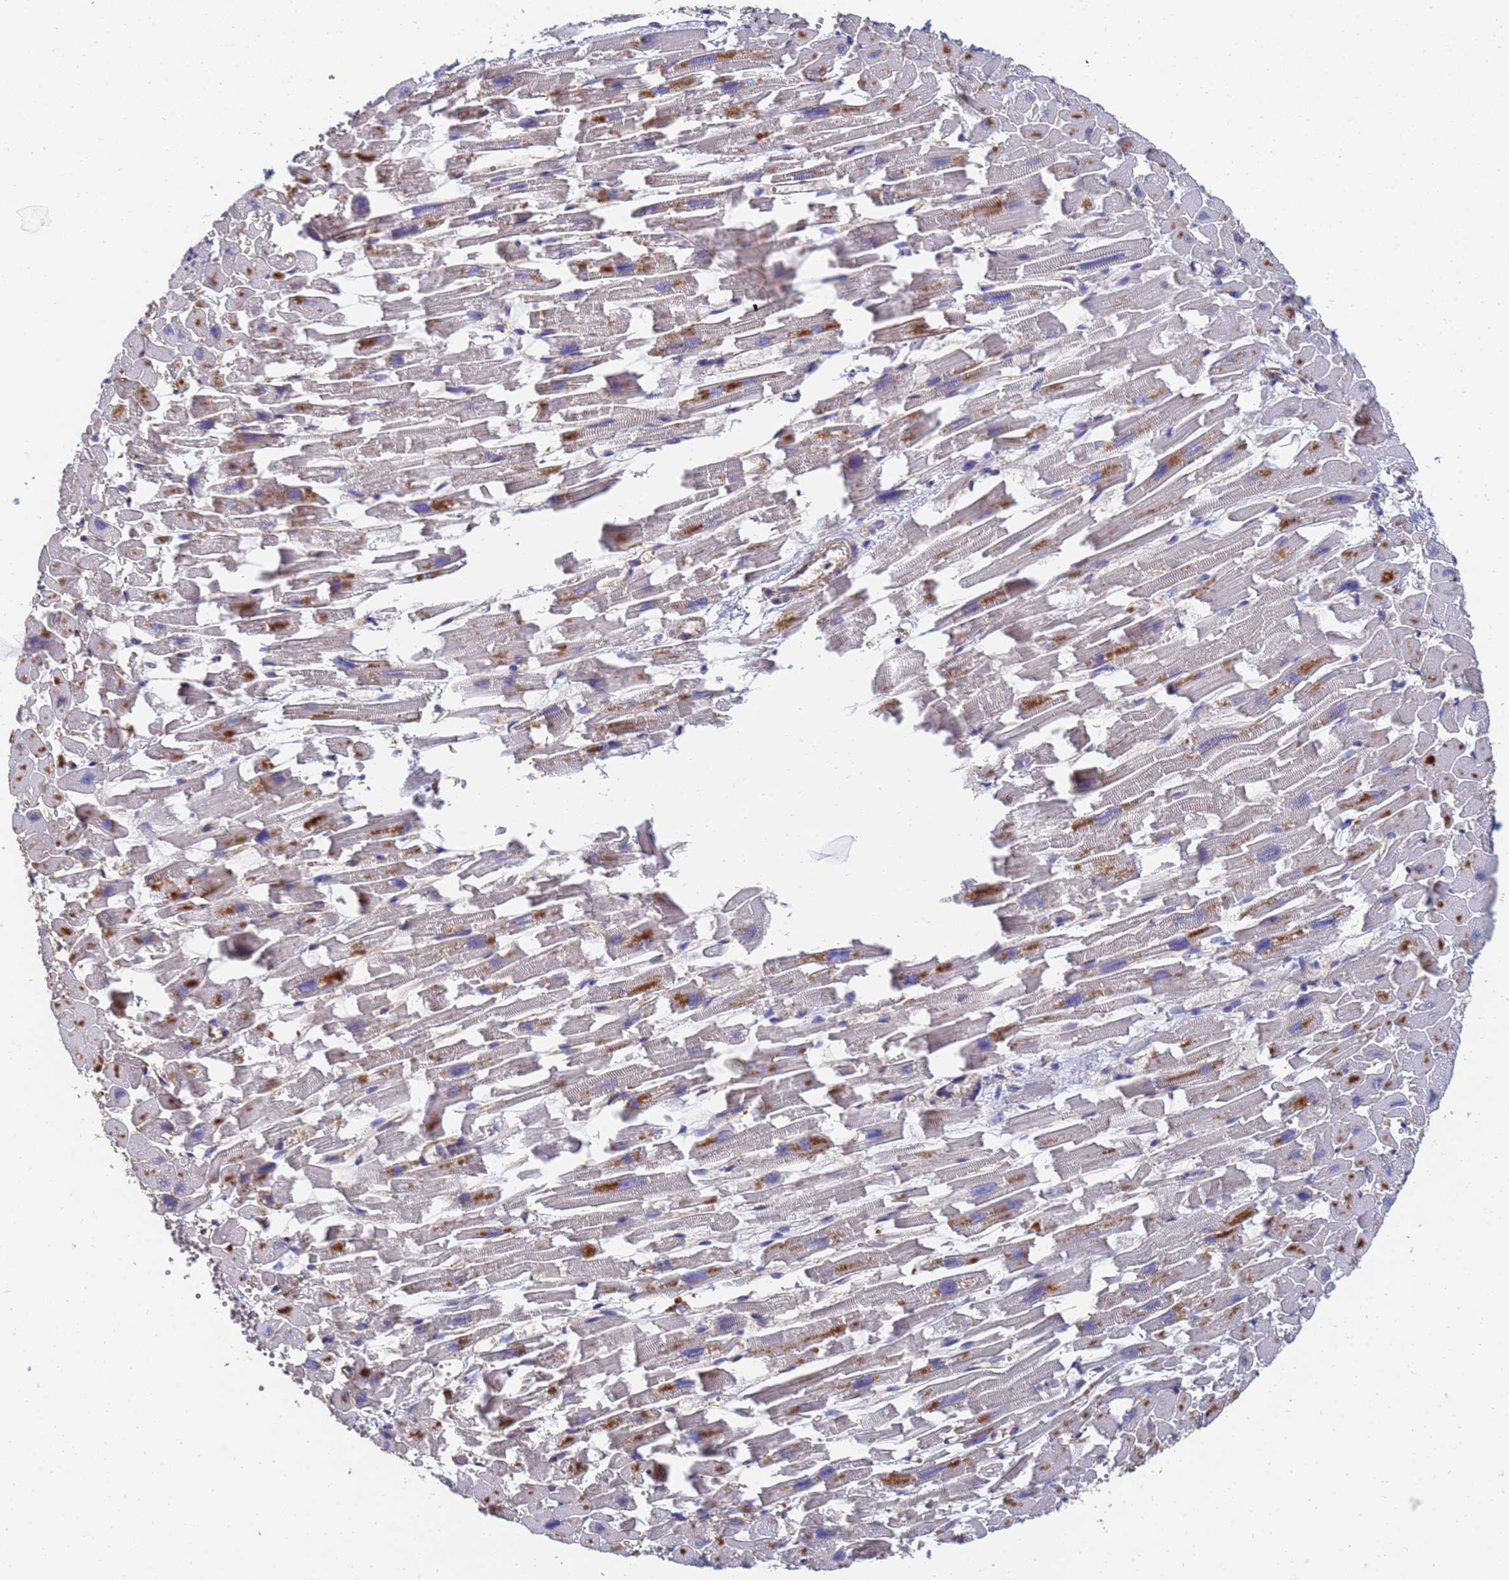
{"staining": {"intensity": "moderate", "quantity": "25%-75%", "location": "cytoplasmic/membranous"}, "tissue": "heart muscle", "cell_type": "Cardiomyocytes", "image_type": "normal", "snomed": [{"axis": "morphology", "description": "Normal tissue, NOS"}, {"axis": "topography", "description": "Heart"}], "caption": "Immunohistochemistry histopathology image of unremarkable heart muscle: heart muscle stained using immunohistochemistry (IHC) shows medium levels of moderate protein expression localized specifically in the cytoplasmic/membranous of cardiomyocytes, appearing as a cytoplasmic/membranous brown color.", "gene": "LBX2", "patient": {"sex": "female", "age": 64}}